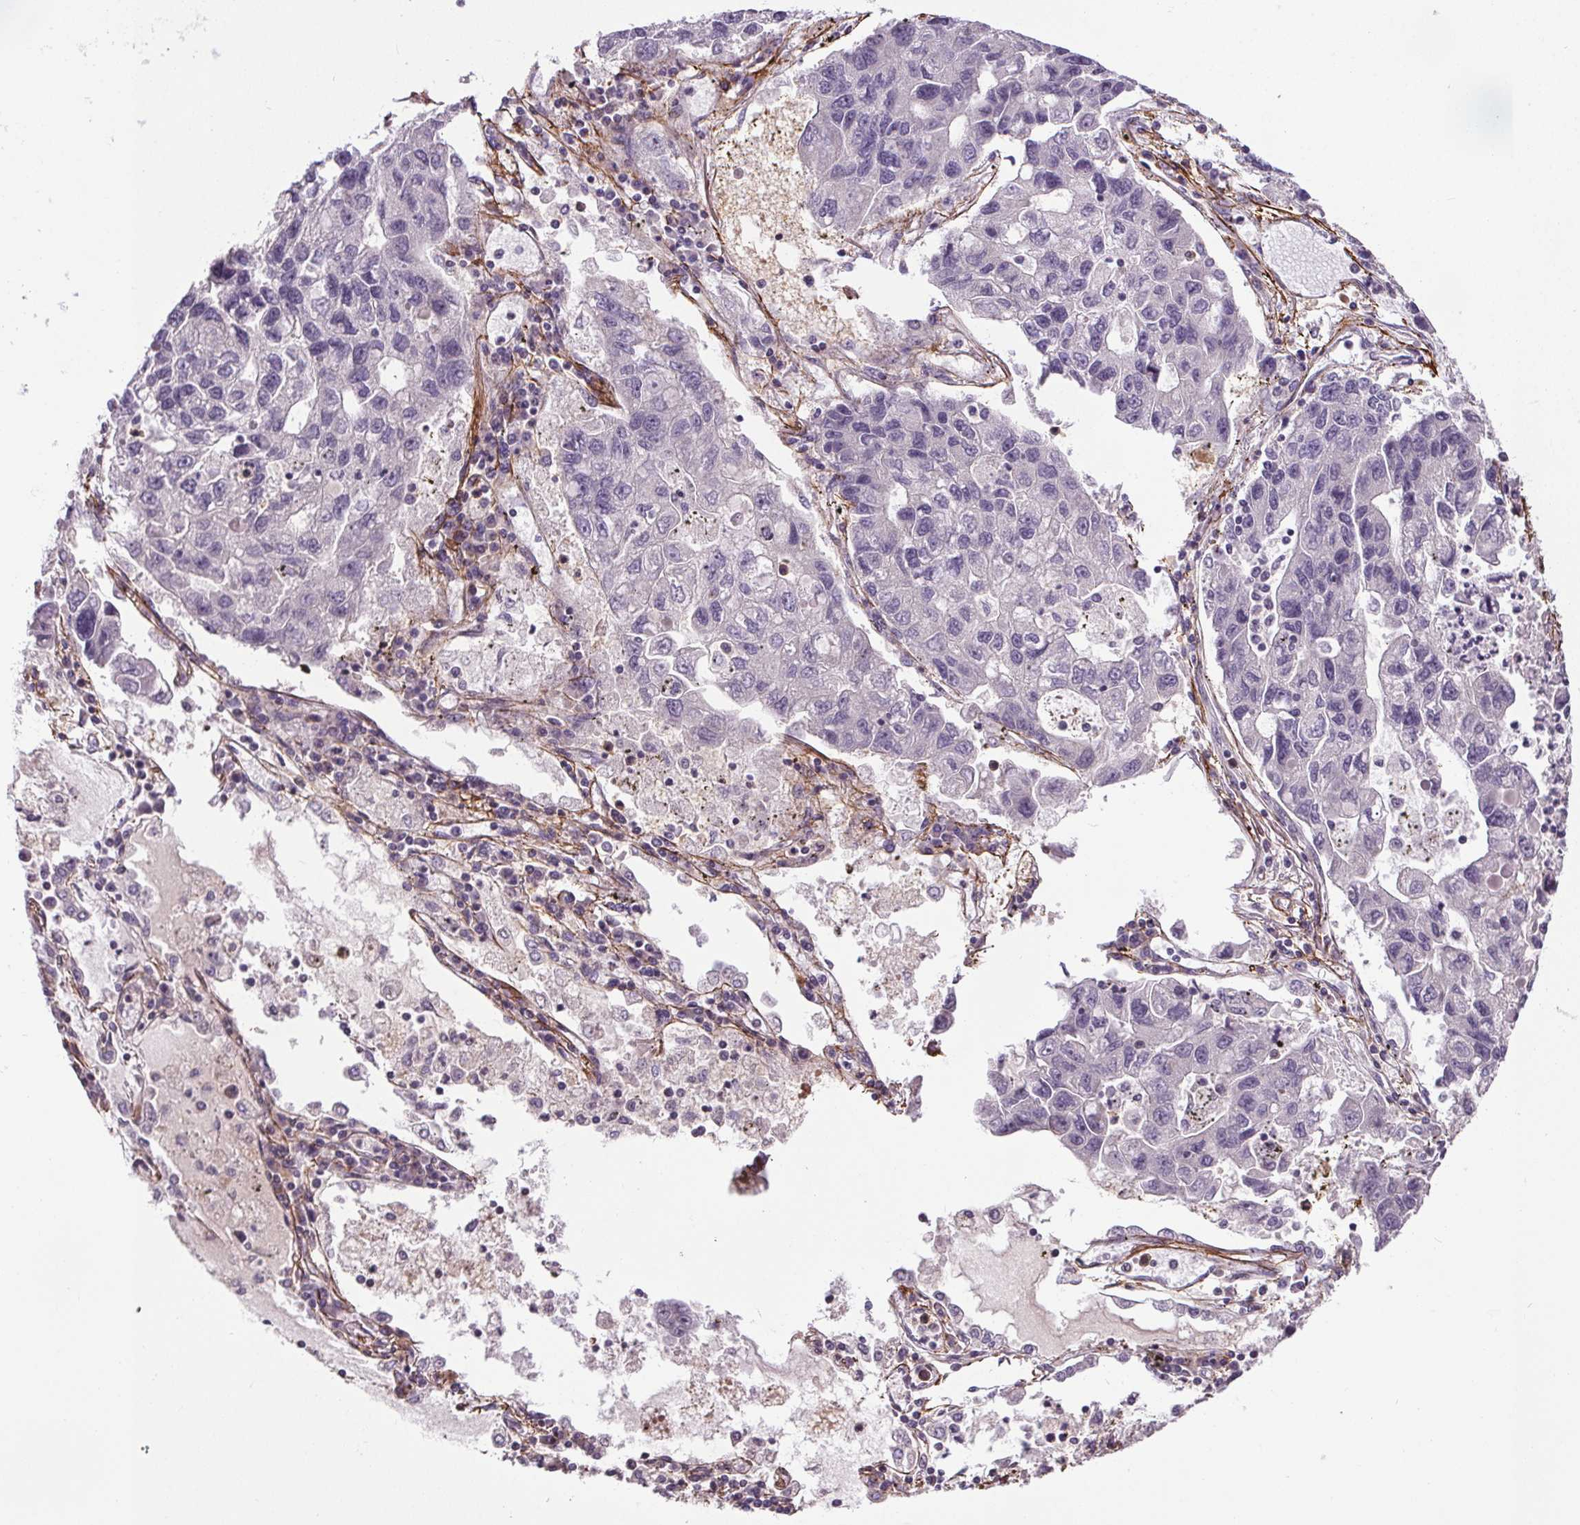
{"staining": {"intensity": "negative", "quantity": "none", "location": "none"}, "tissue": "lung cancer", "cell_type": "Tumor cells", "image_type": "cancer", "snomed": [{"axis": "morphology", "description": "Adenocarcinoma, NOS"}, {"axis": "topography", "description": "Bronchus"}, {"axis": "topography", "description": "Lung"}], "caption": "Immunohistochemistry photomicrograph of neoplastic tissue: human lung cancer (adenocarcinoma) stained with DAB (3,3'-diaminobenzidine) shows no significant protein staining in tumor cells.", "gene": "KIAA0232", "patient": {"sex": "female", "age": 51}}